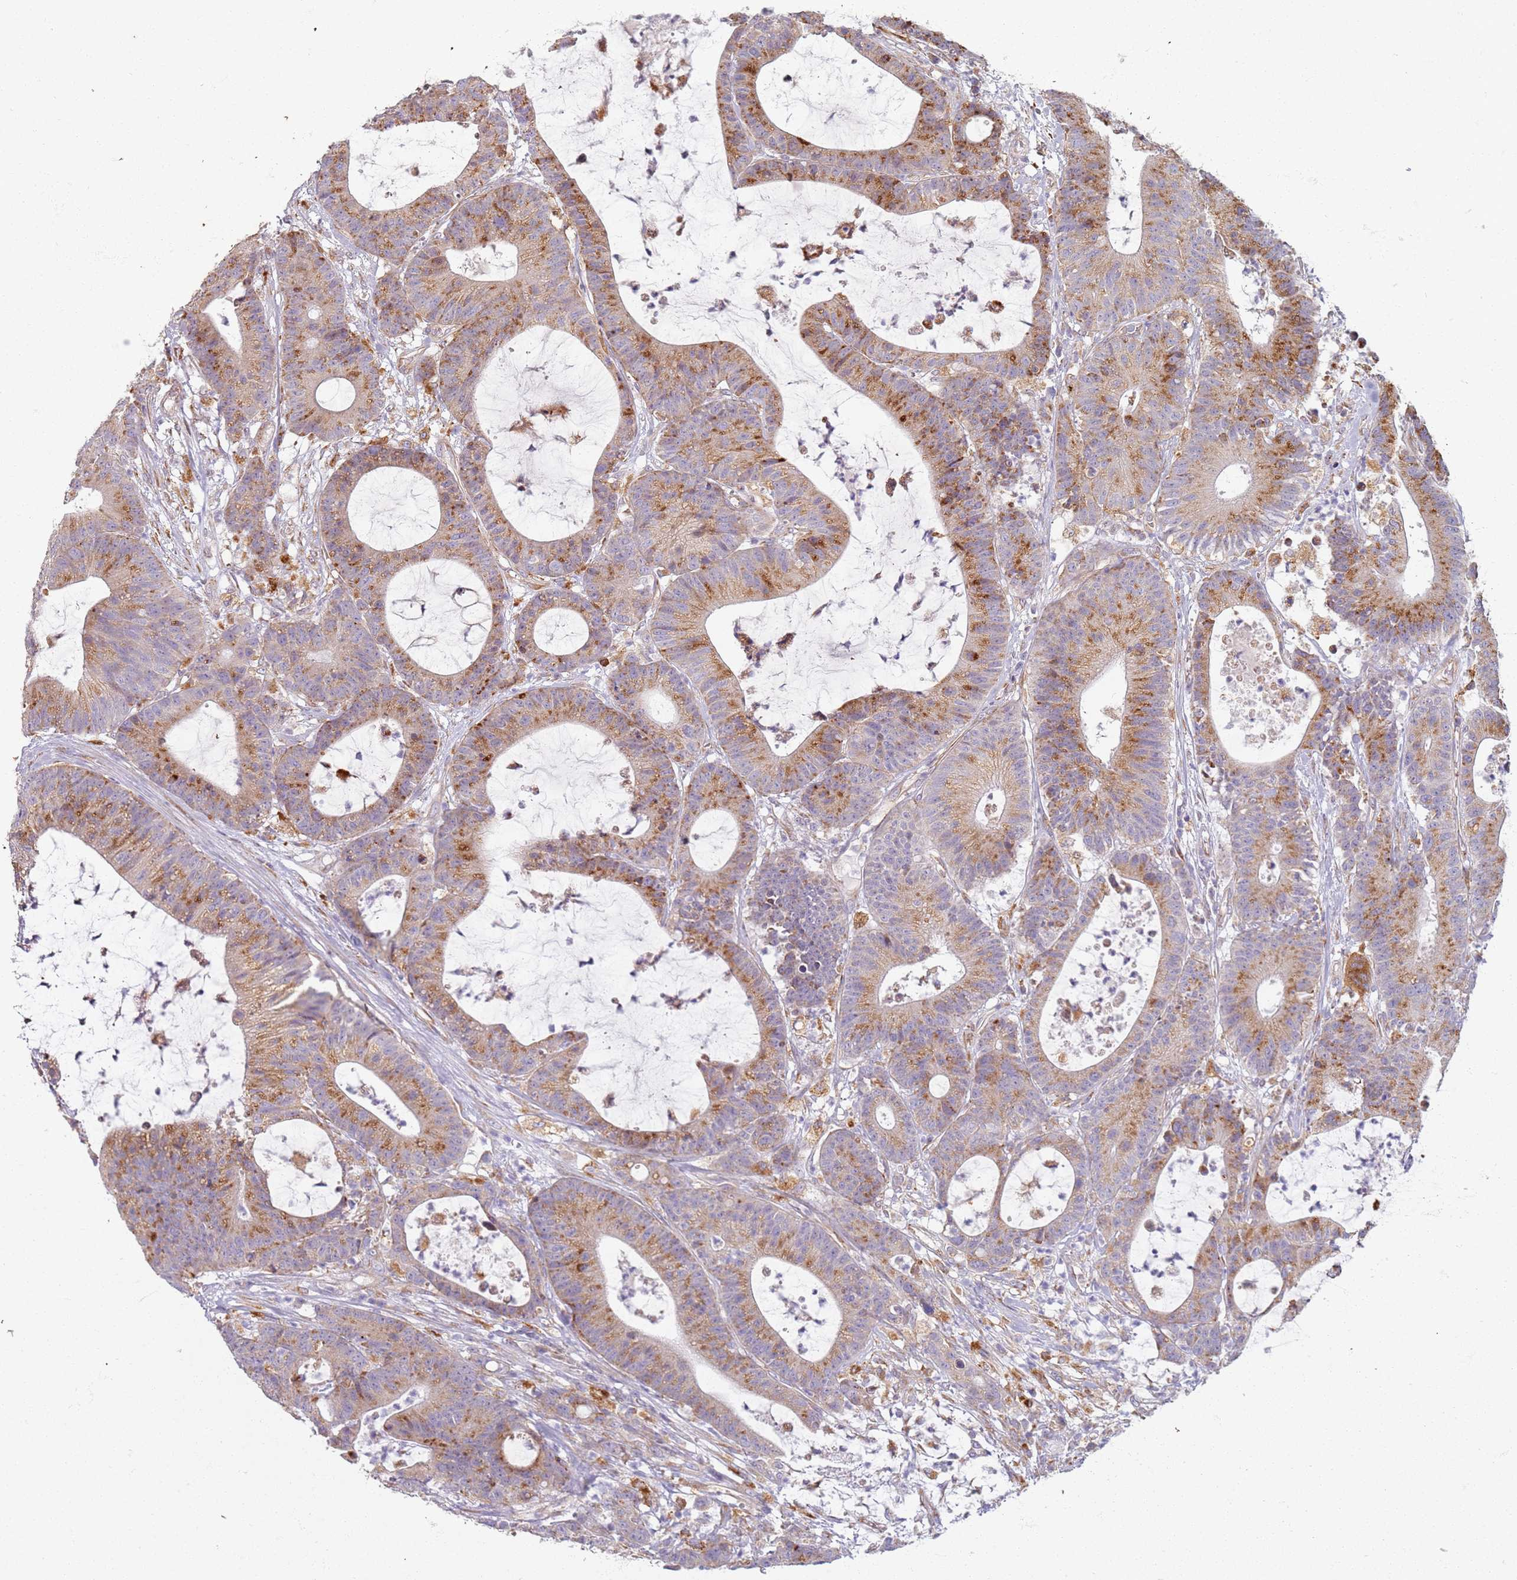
{"staining": {"intensity": "moderate", "quantity": ">75%", "location": "cytoplasmic/membranous"}, "tissue": "colorectal cancer", "cell_type": "Tumor cells", "image_type": "cancer", "snomed": [{"axis": "morphology", "description": "Adenocarcinoma, NOS"}, {"axis": "topography", "description": "Colon"}], "caption": "Tumor cells display medium levels of moderate cytoplasmic/membranous positivity in approximately >75% of cells in human adenocarcinoma (colorectal).", "gene": "PROKR2", "patient": {"sex": "female", "age": 84}}